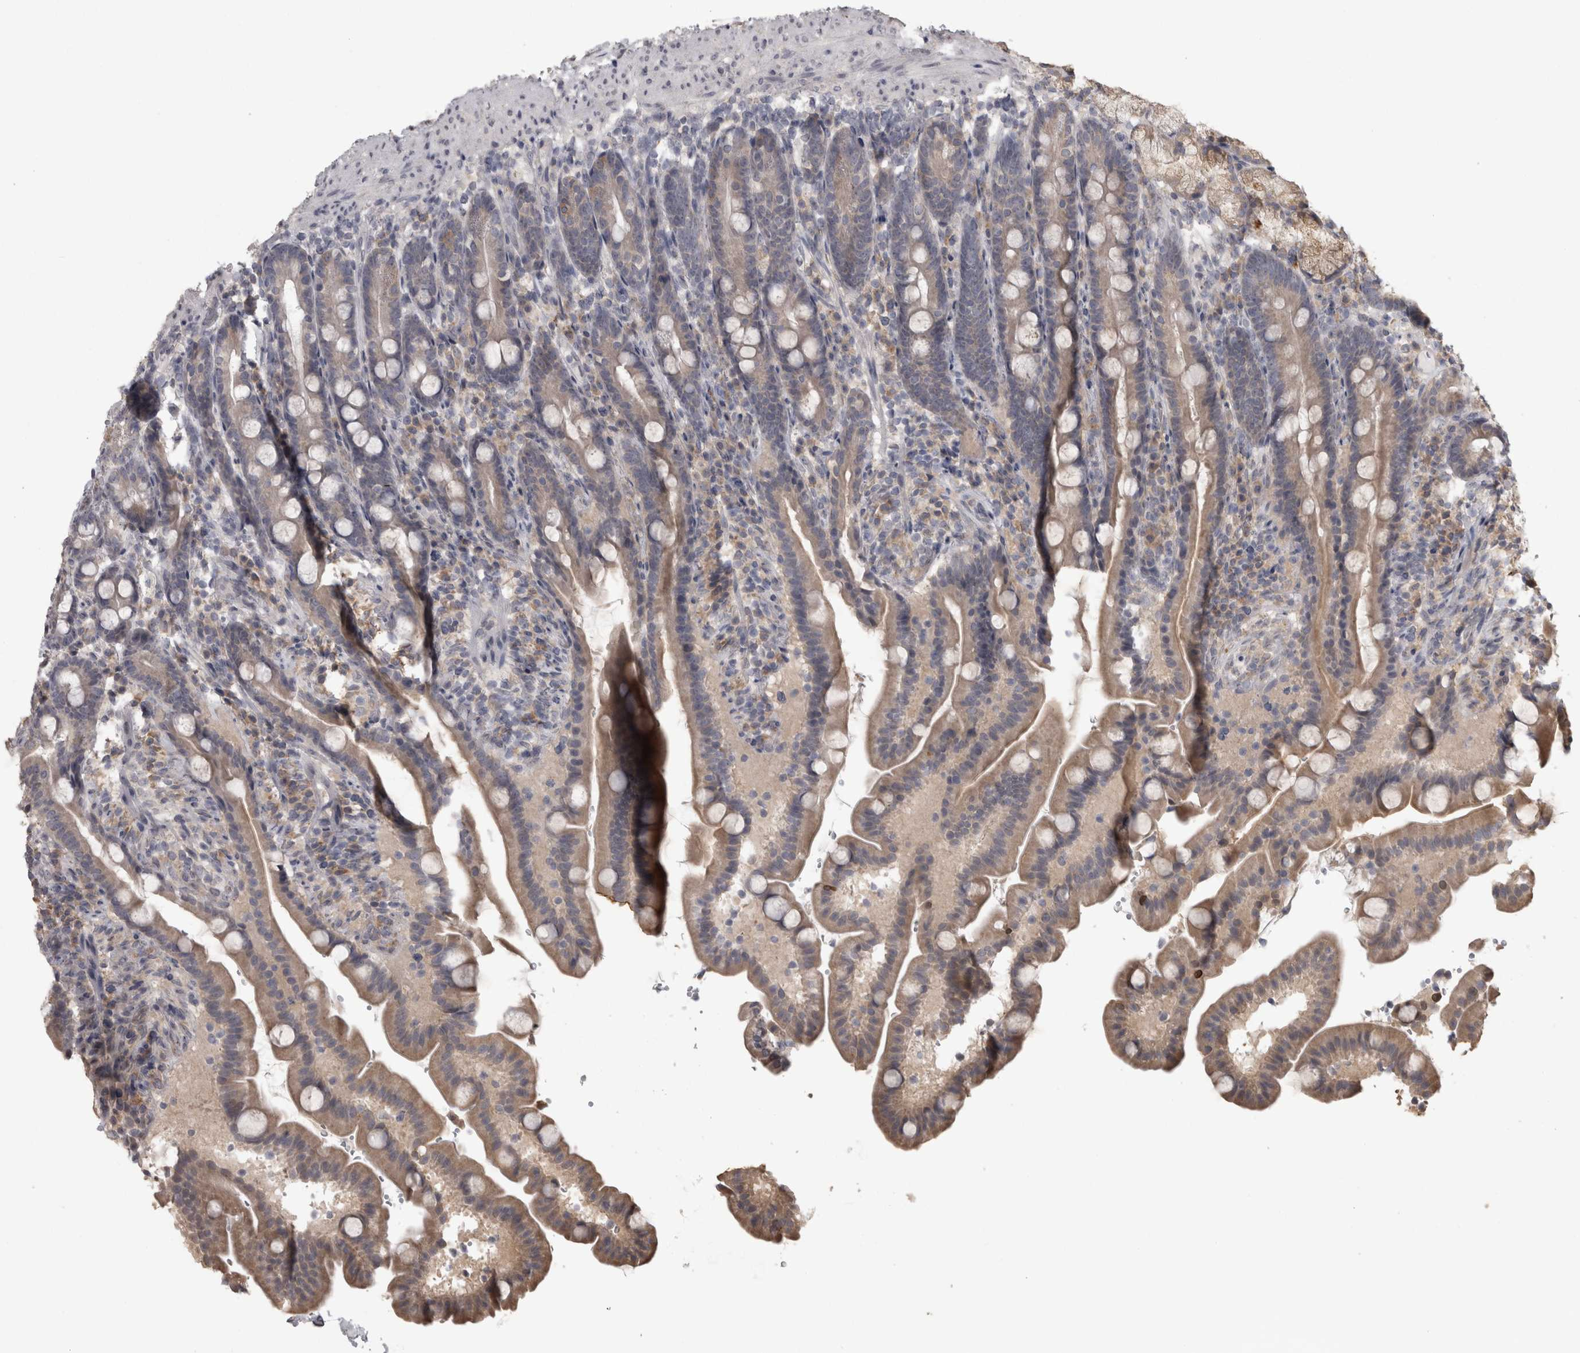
{"staining": {"intensity": "weak", "quantity": "25%-75%", "location": "cytoplasmic/membranous"}, "tissue": "duodenum", "cell_type": "Glandular cells", "image_type": "normal", "snomed": [{"axis": "morphology", "description": "Normal tissue, NOS"}, {"axis": "topography", "description": "Duodenum"}], "caption": "This micrograph shows IHC staining of unremarkable human duodenum, with low weak cytoplasmic/membranous staining in about 25%-75% of glandular cells.", "gene": "RAB29", "patient": {"sex": "male", "age": 54}}